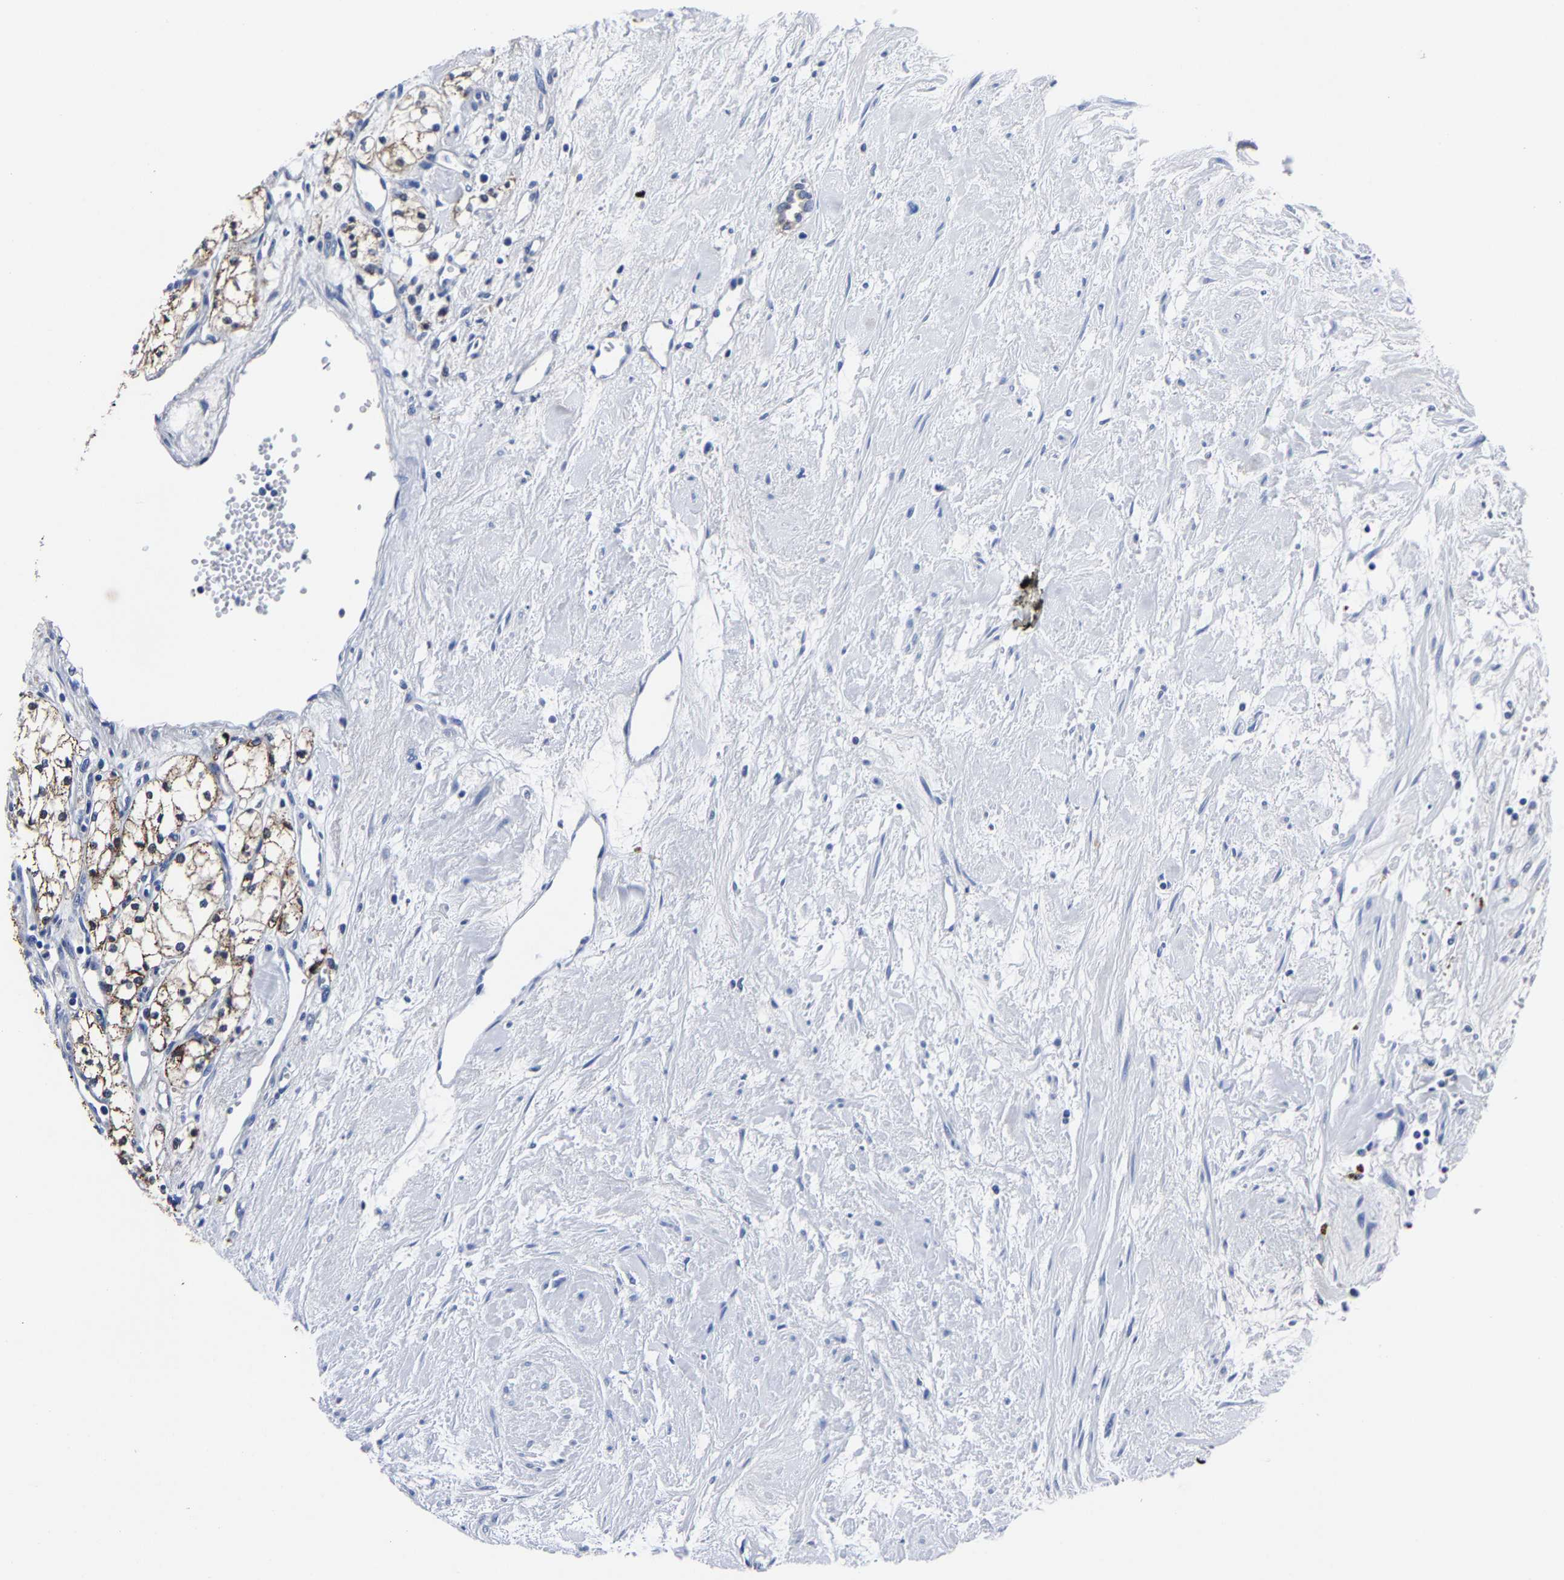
{"staining": {"intensity": "moderate", "quantity": ">75%", "location": "cytoplasmic/membranous"}, "tissue": "renal cancer", "cell_type": "Tumor cells", "image_type": "cancer", "snomed": [{"axis": "morphology", "description": "Adenocarcinoma, NOS"}, {"axis": "topography", "description": "Kidney"}], "caption": "About >75% of tumor cells in adenocarcinoma (renal) display moderate cytoplasmic/membranous protein staining as visualized by brown immunohistochemical staining.", "gene": "PSPH", "patient": {"sex": "male", "age": 59}}